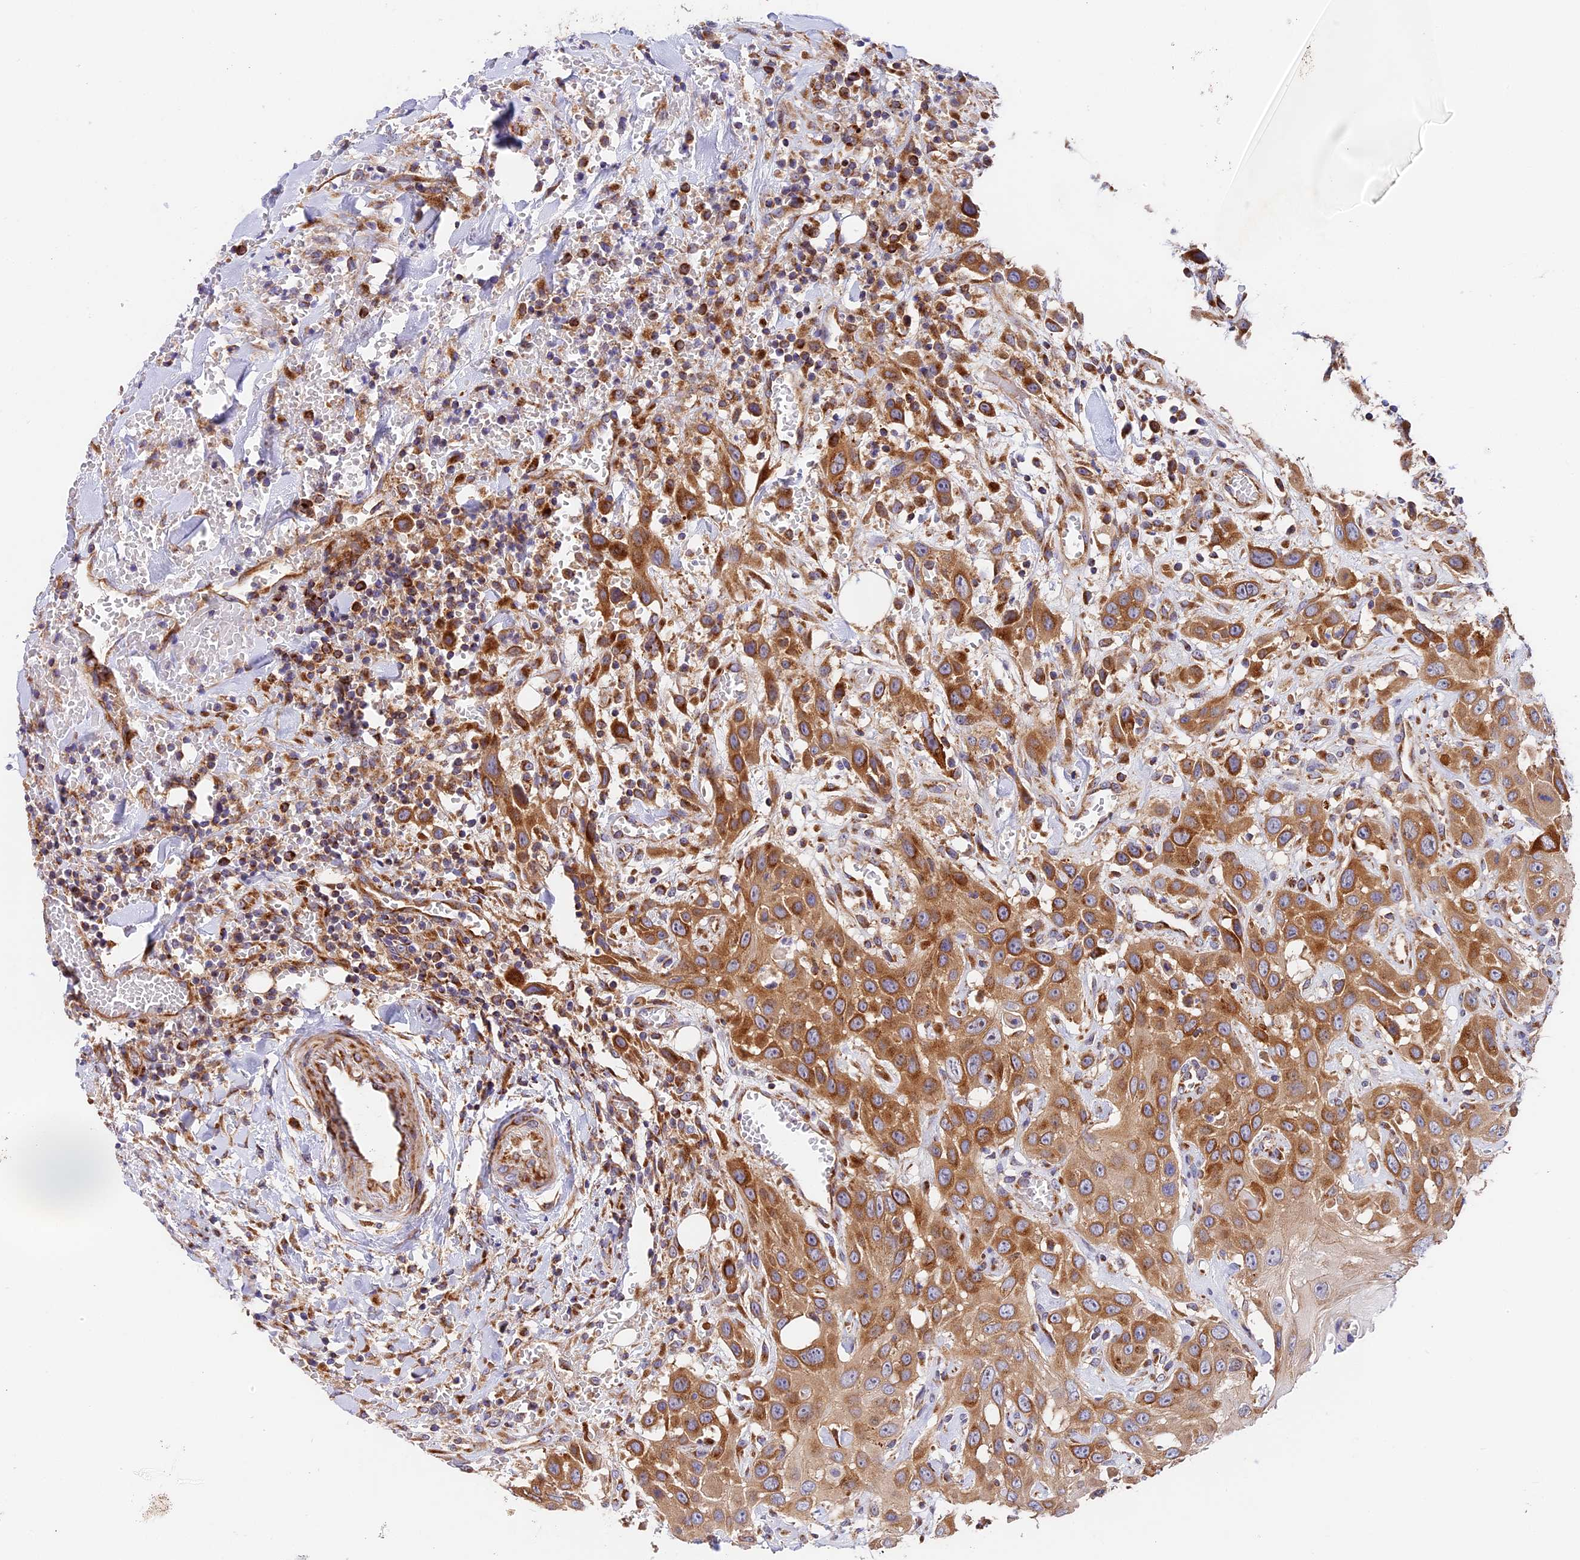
{"staining": {"intensity": "moderate", "quantity": ">75%", "location": "cytoplasmic/membranous"}, "tissue": "head and neck cancer", "cell_type": "Tumor cells", "image_type": "cancer", "snomed": [{"axis": "morphology", "description": "Squamous cell carcinoma, NOS"}, {"axis": "topography", "description": "Head-Neck"}], "caption": "Immunohistochemical staining of head and neck cancer (squamous cell carcinoma) reveals medium levels of moderate cytoplasmic/membranous protein staining in about >75% of tumor cells.", "gene": "MRAS", "patient": {"sex": "male", "age": 81}}